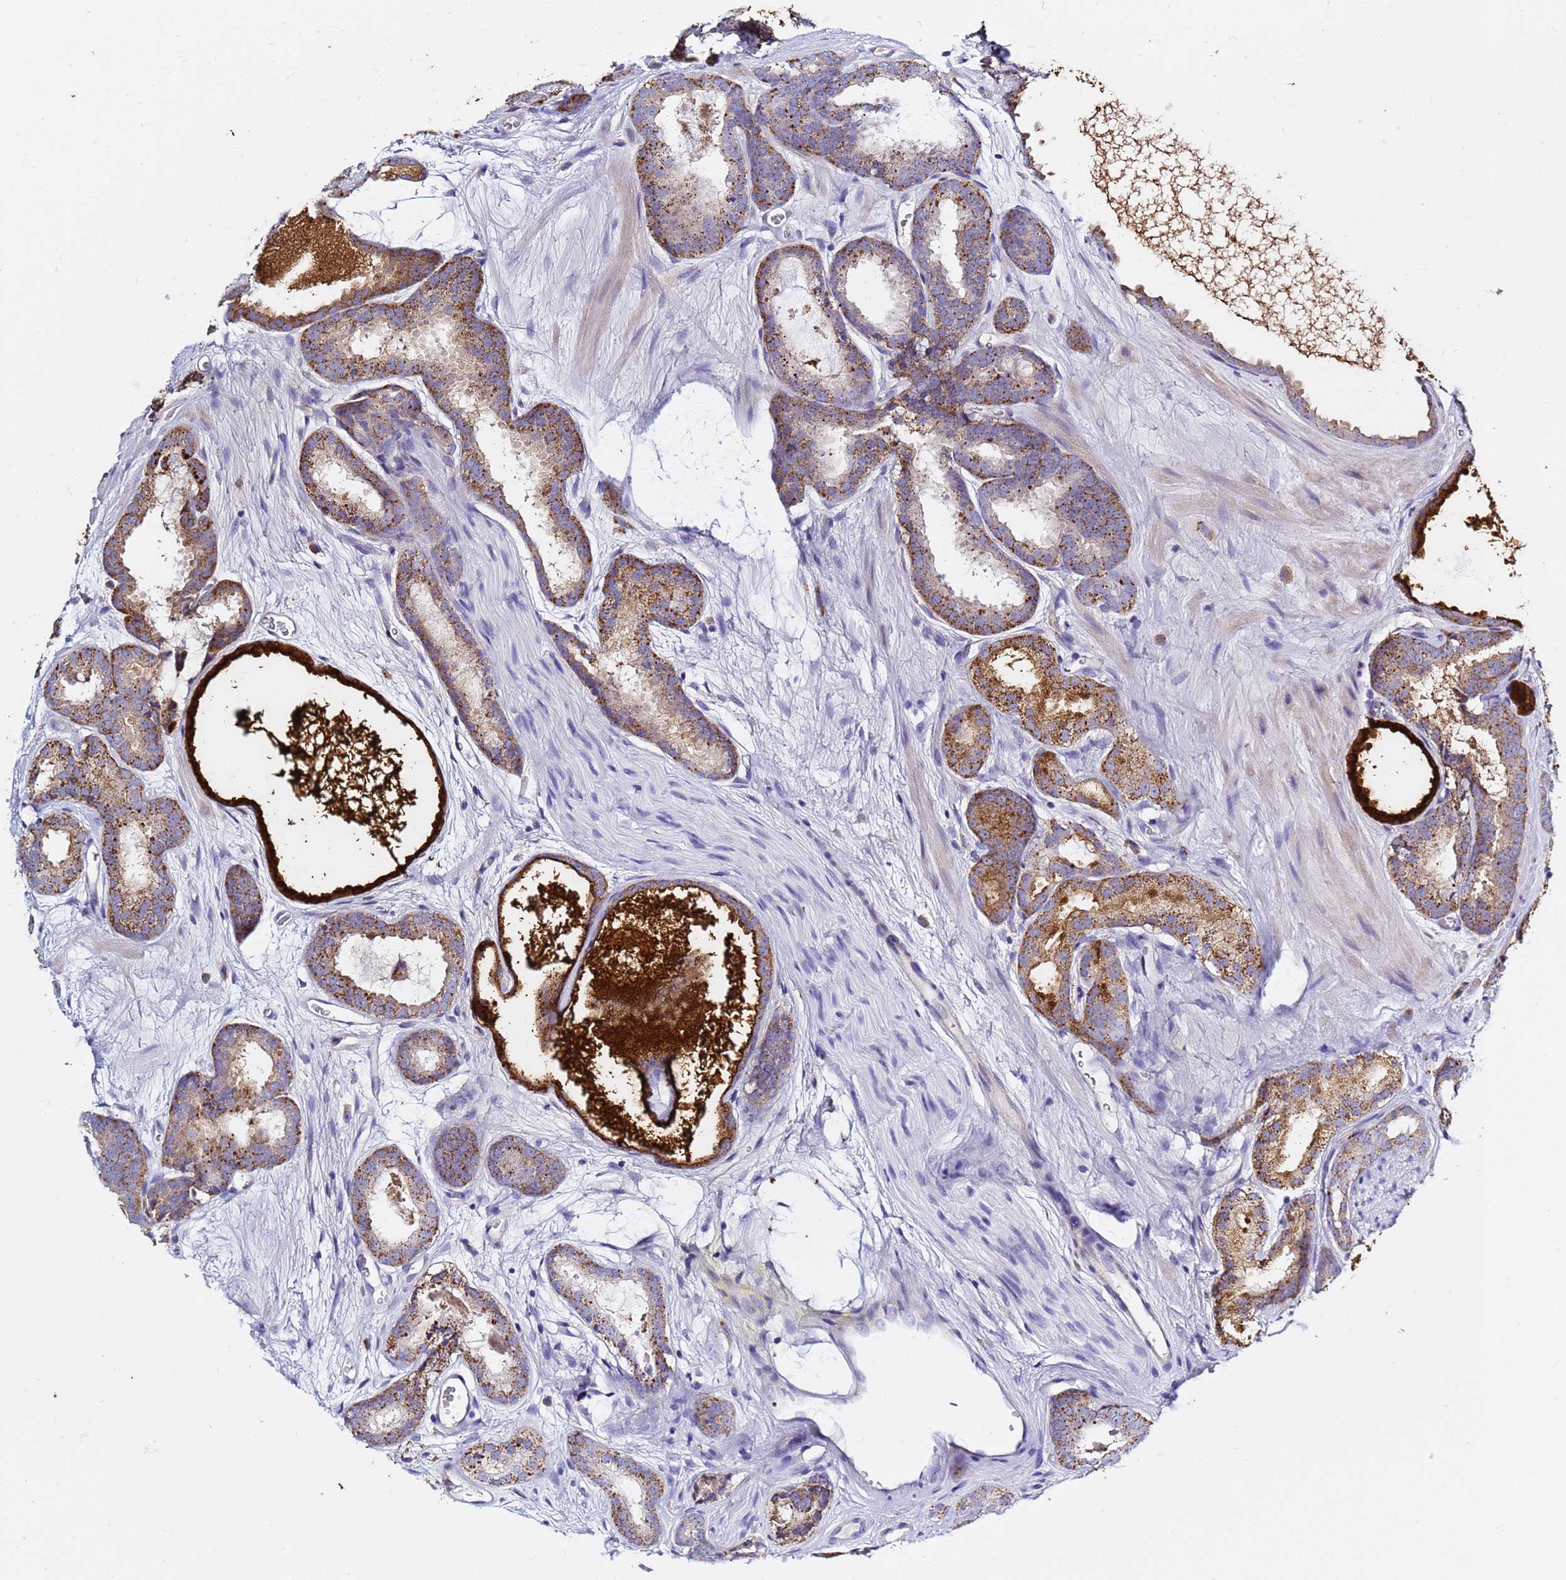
{"staining": {"intensity": "moderate", "quantity": ">75%", "location": "cytoplasmic/membranous"}, "tissue": "prostate cancer", "cell_type": "Tumor cells", "image_type": "cancer", "snomed": [{"axis": "morphology", "description": "Adenocarcinoma, High grade"}, {"axis": "topography", "description": "Prostate"}], "caption": "IHC micrograph of neoplastic tissue: adenocarcinoma (high-grade) (prostate) stained using immunohistochemistry displays medium levels of moderate protein expression localized specifically in the cytoplasmic/membranous of tumor cells, appearing as a cytoplasmic/membranous brown color.", "gene": "NAT2", "patient": {"sex": "male", "age": 72}}